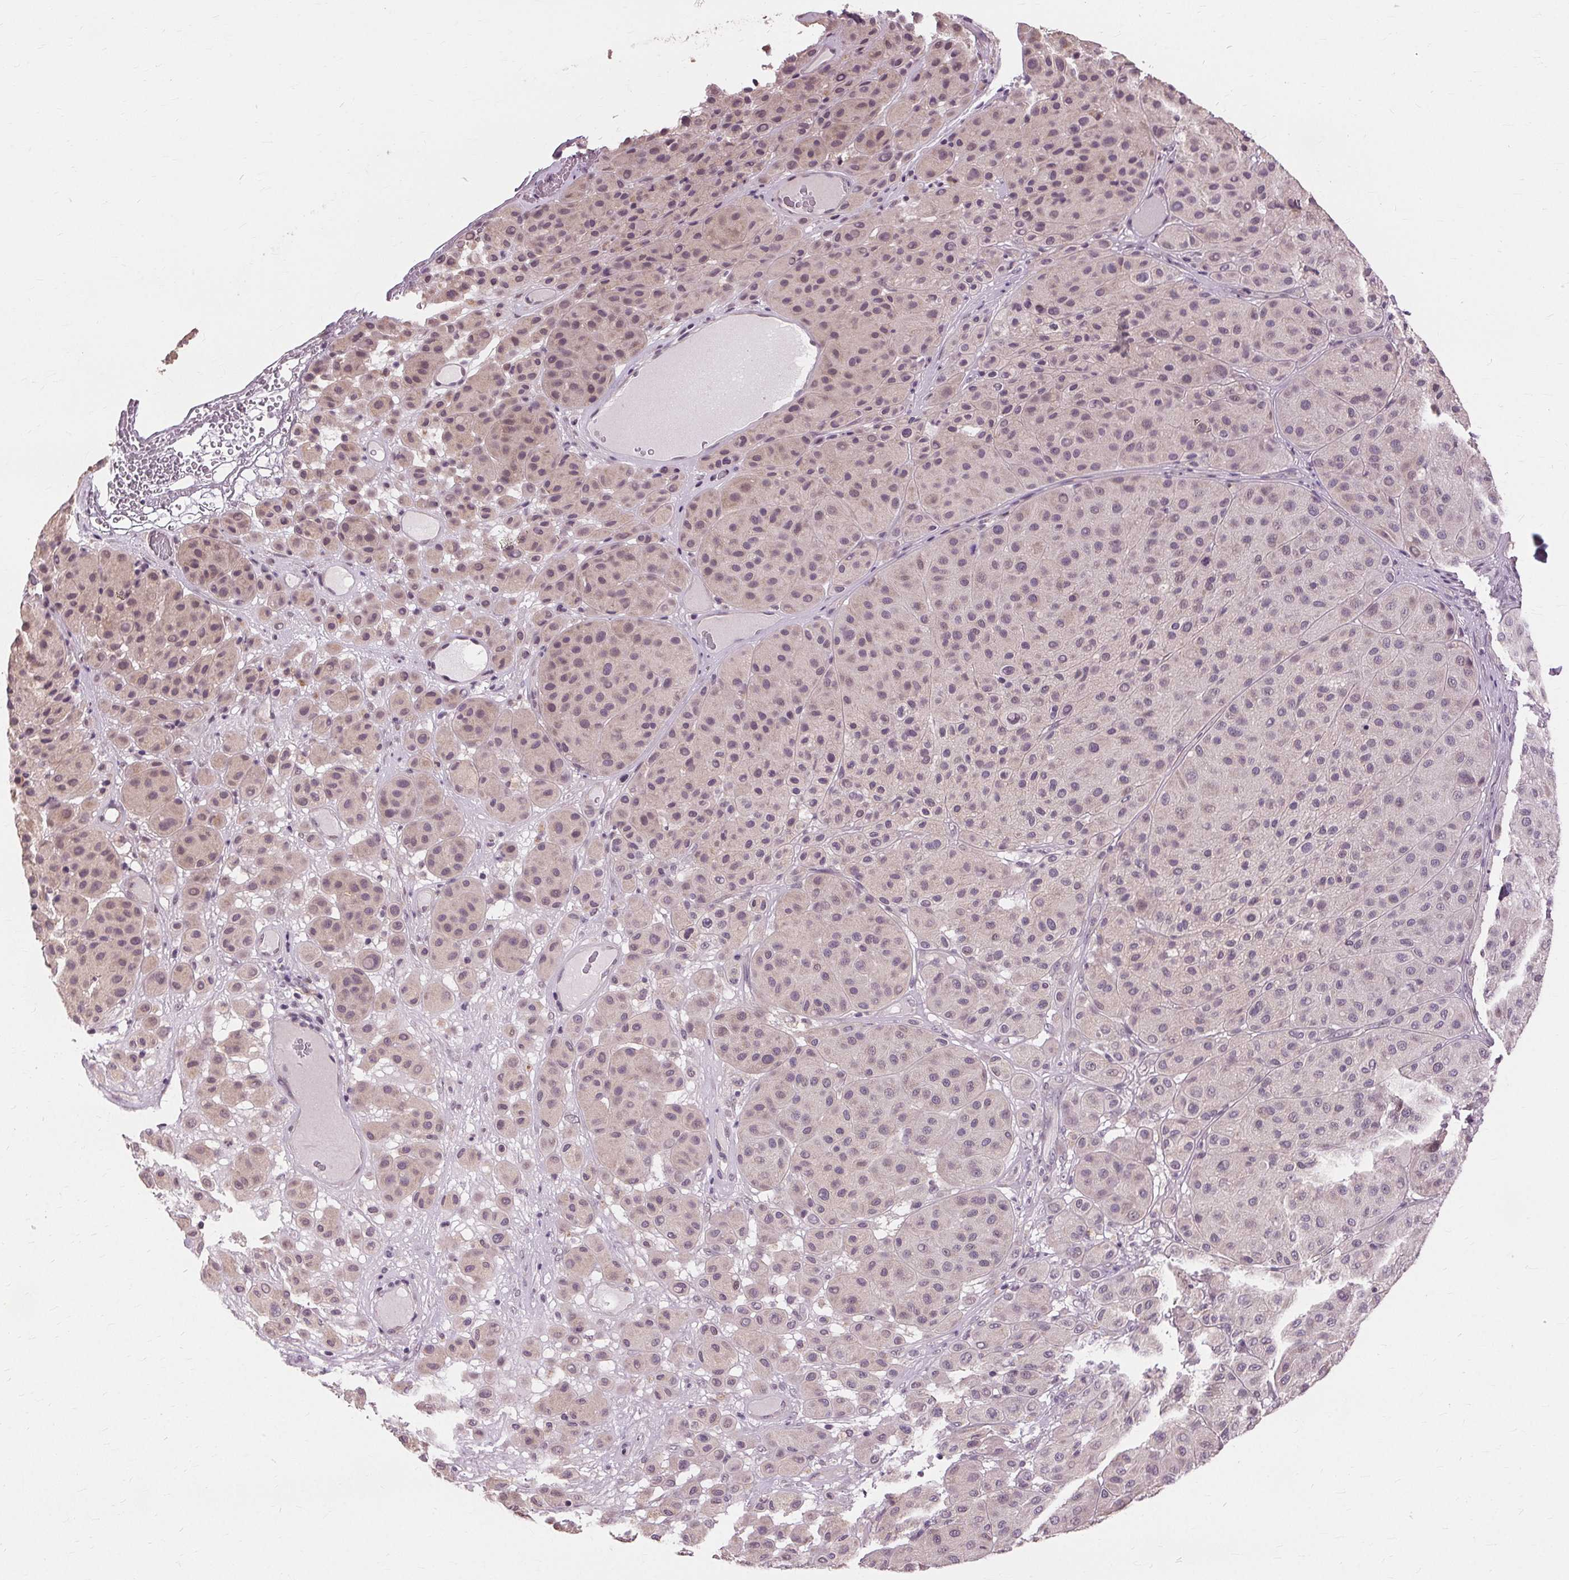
{"staining": {"intensity": "weak", "quantity": "25%-75%", "location": "nuclear"}, "tissue": "melanoma", "cell_type": "Tumor cells", "image_type": "cancer", "snomed": [{"axis": "morphology", "description": "Malignant melanoma, Metastatic site"}, {"axis": "topography", "description": "Smooth muscle"}], "caption": "Weak nuclear protein positivity is appreciated in about 25%-75% of tumor cells in malignant melanoma (metastatic site).", "gene": "SIGLEC6", "patient": {"sex": "male", "age": 41}}